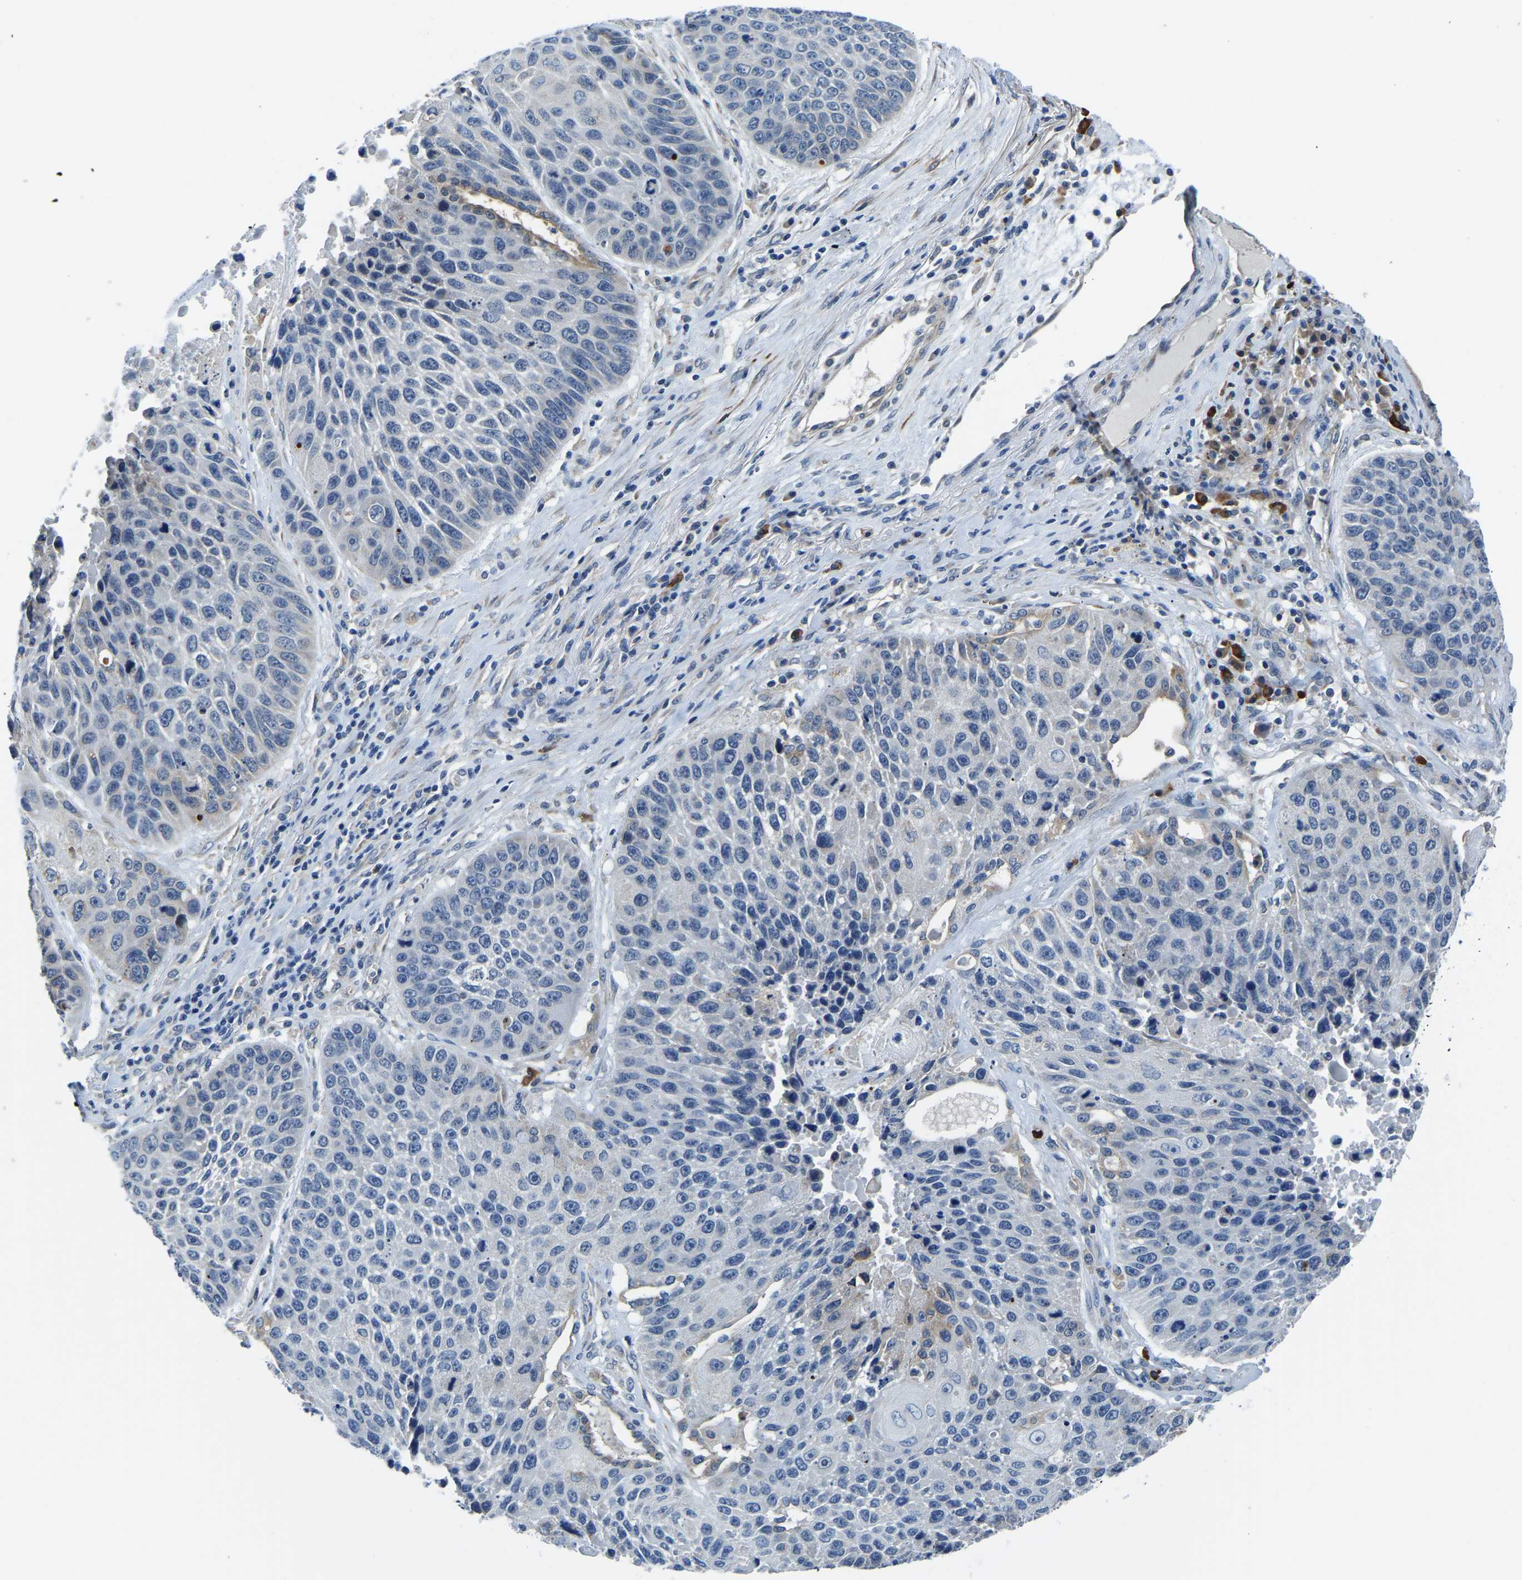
{"staining": {"intensity": "negative", "quantity": "none", "location": "none"}, "tissue": "lung cancer", "cell_type": "Tumor cells", "image_type": "cancer", "snomed": [{"axis": "morphology", "description": "Squamous cell carcinoma, NOS"}, {"axis": "topography", "description": "Lung"}], "caption": "Tumor cells are negative for brown protein staining in lung cancer (squamous cell carcinoma).", "gene": "LIAS", "patient": {"sex": "male", "age": 61}}